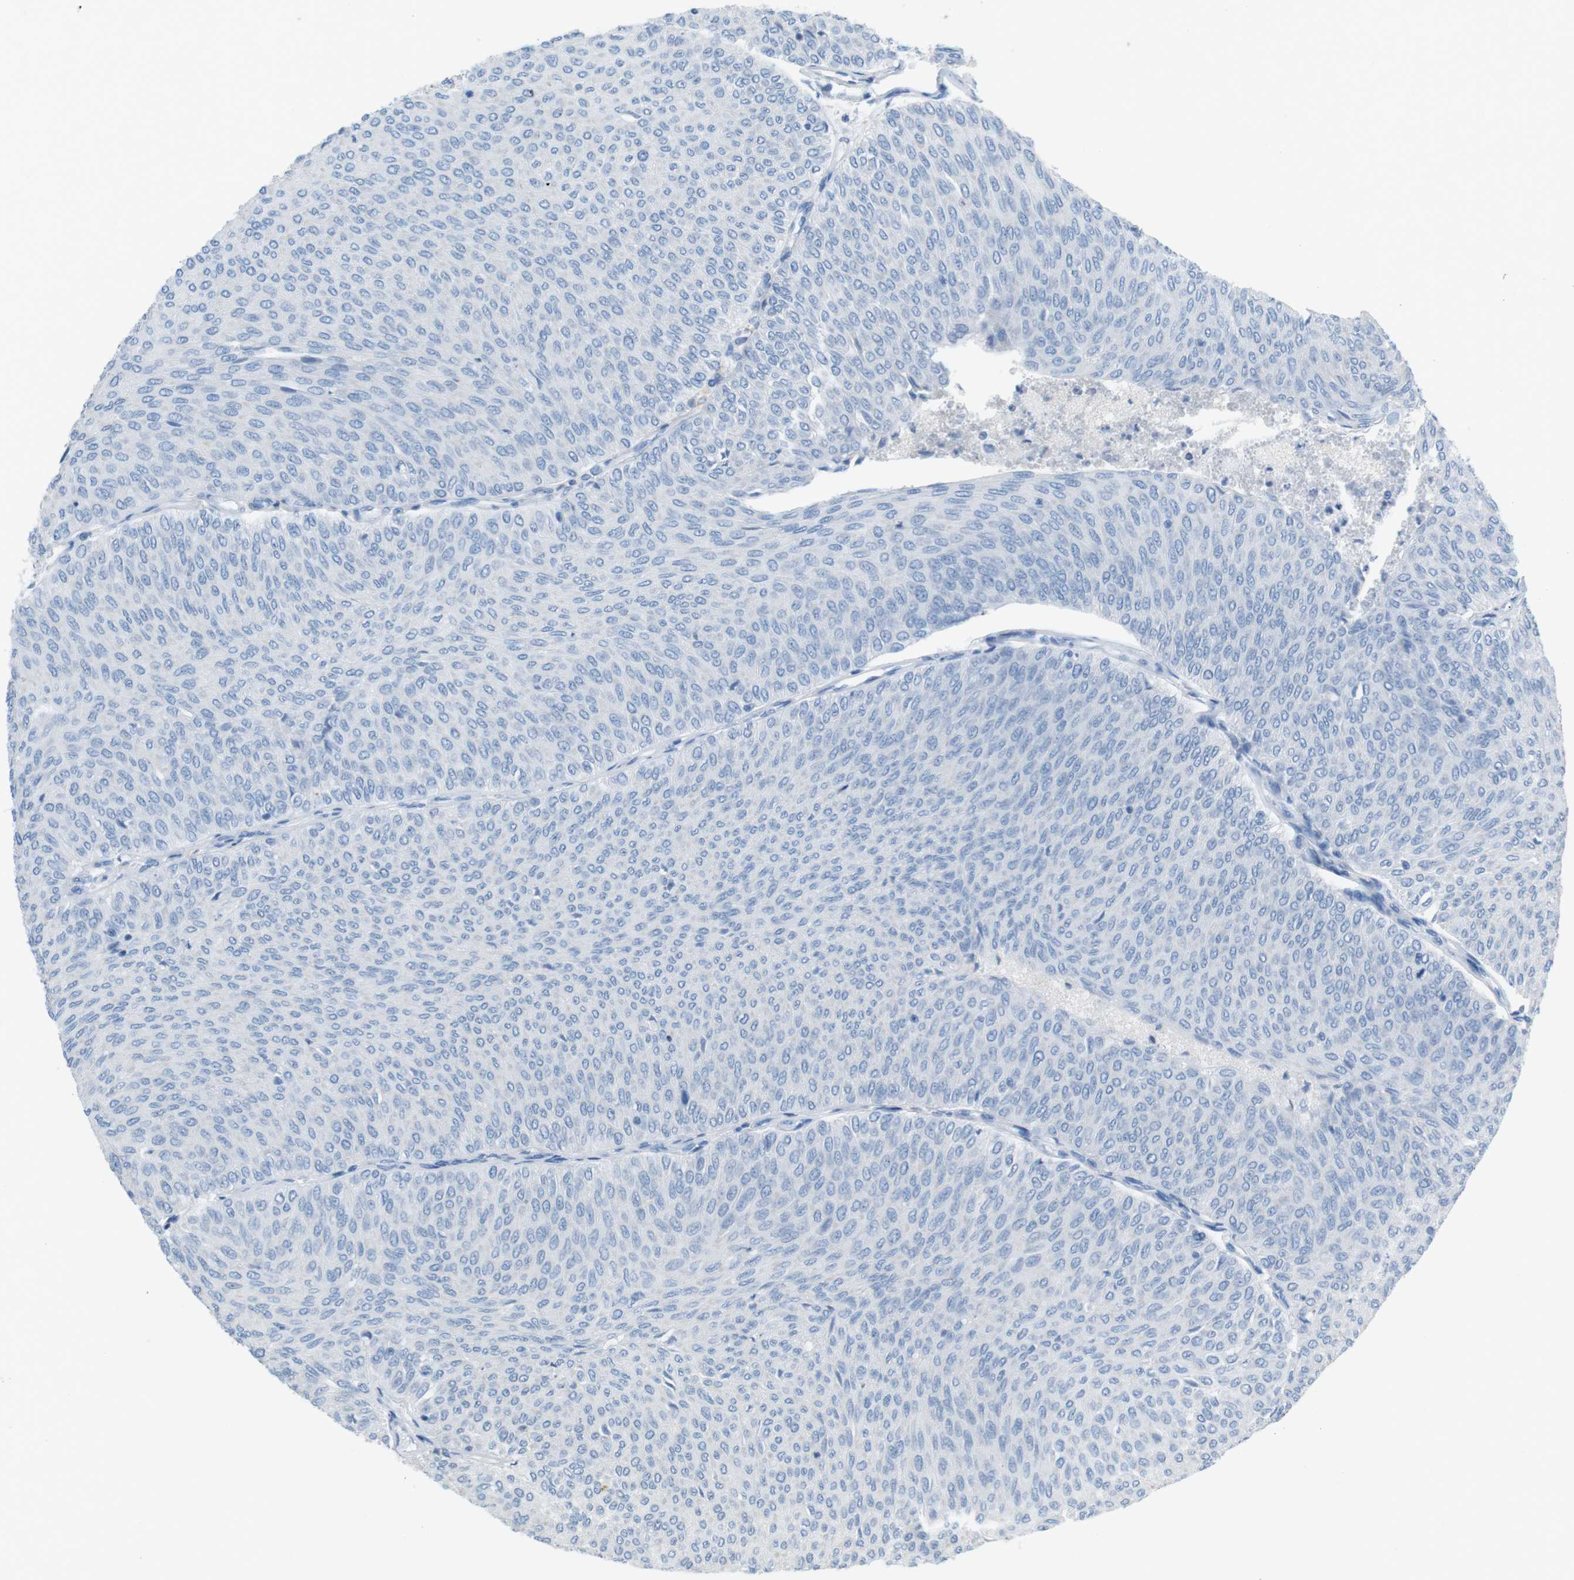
{"staining": {"intensity": "negative", "quantity": "none", "location": "none"}, "tissue": "urothelial cancer", "cell_type": "Tumor cells", "image_type": "cancer", "snomed": [{"axis": "morphology", "description": "Urothelial carcinoma, Low grade"}, {"axis": "topography", "description": "Urinary bladder"}], "caption": "Urothelial carcinoma (low-grade) was stained to show a protein in brown. There is no significant expression in tumor cells. The staining is performed using DAB brown chromogen with nuclei counter-stained in using hematoxylin.", "gene": "SALL4", "patient": {"sex": "male", "age": 78}}